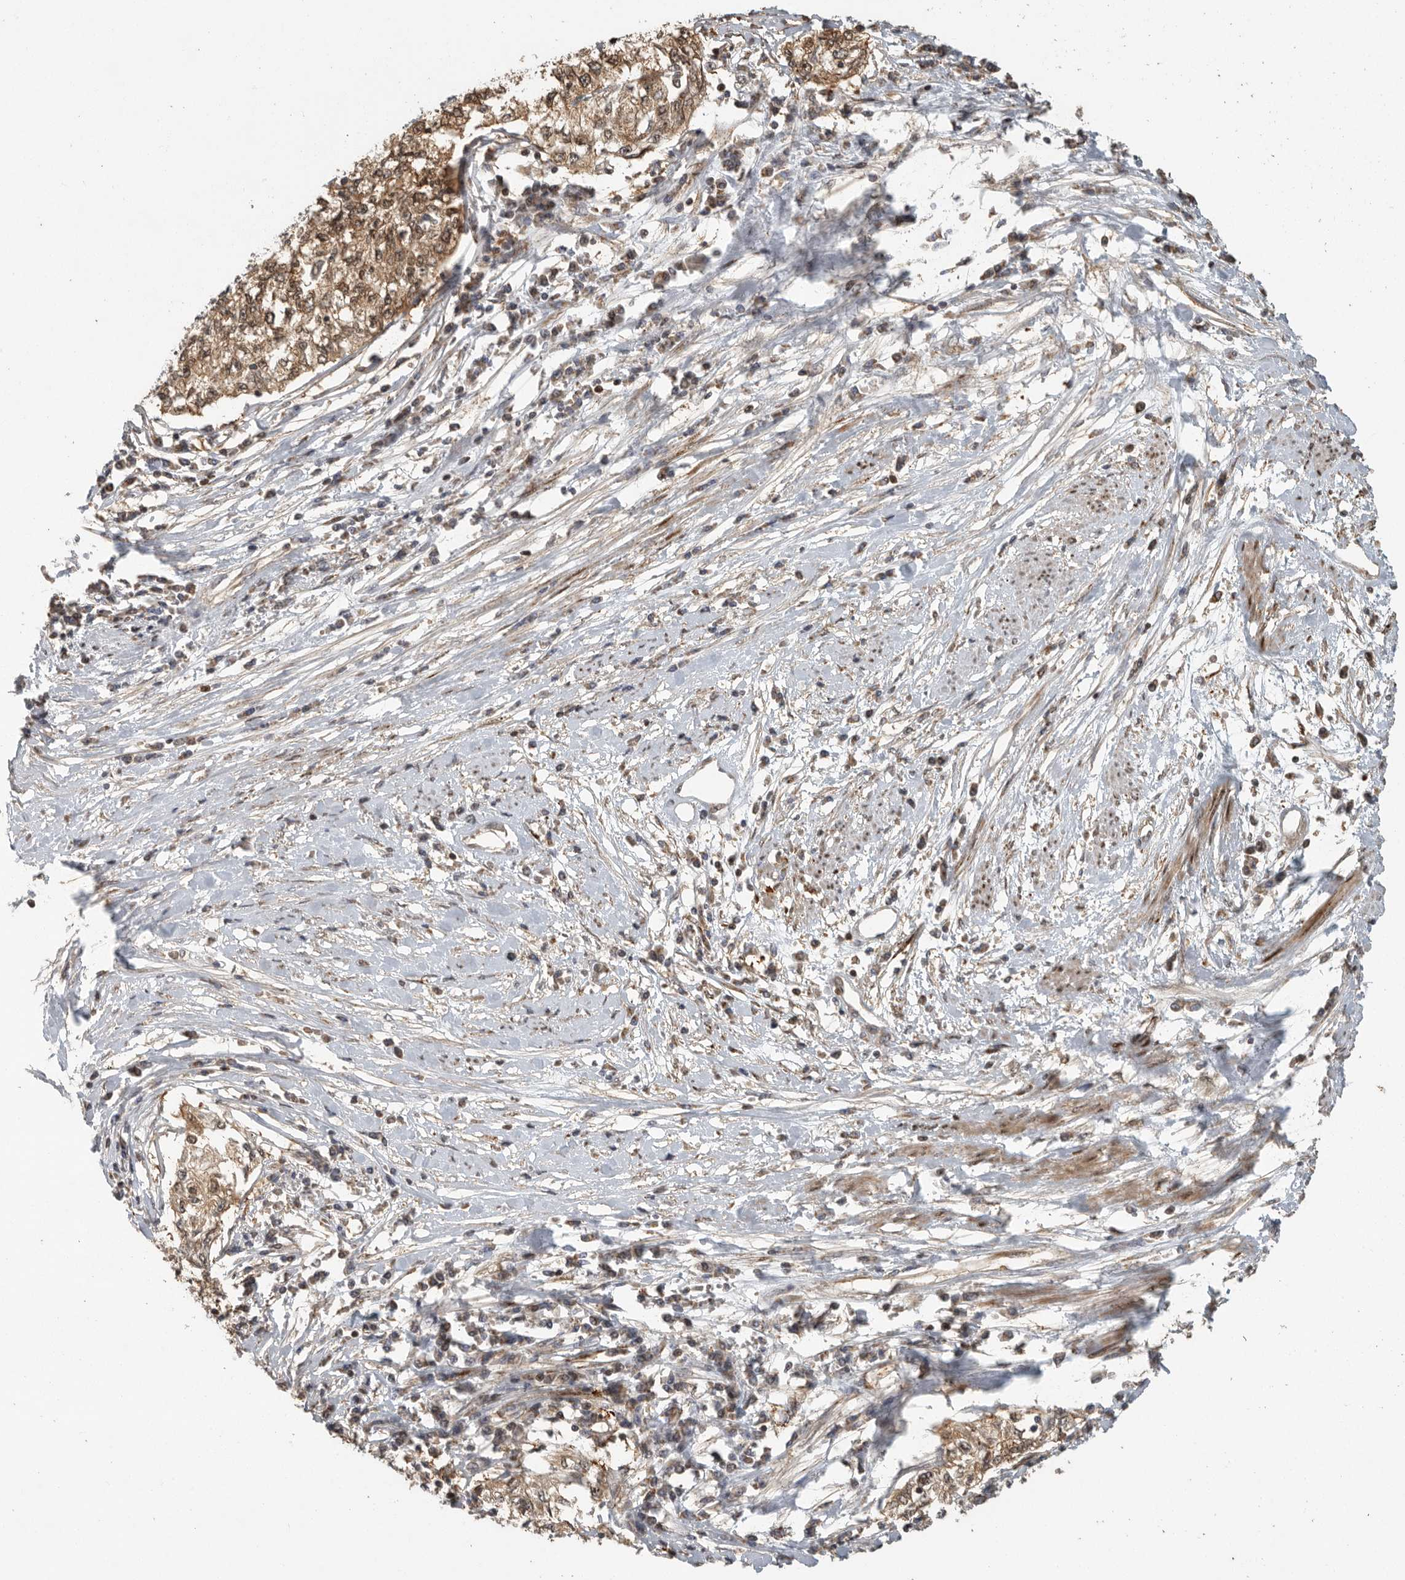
{"staining": {"intensity": "moderate", "quantity": ">75%", "location": "cytoplasmic/membranous,nuclear"}, "tissue": "cervical cancer", "cell_type": "Tumor cells", "image_type": "cancer", "snomed": [{"axis": "morphology", "description": "Squamous cell carcinoma, NOS"}, {"axis": "topography", "description": "Cervix"}], "caption": "A photomicrograph of human cervical cancer (squamous cell carcinoma) stained for a protein shows moderate cytoplasmic/membranous and nuclear brown staining in tumor cells.", "gene": "SWT1", "patient": {"sex": "female", "age": 57}}